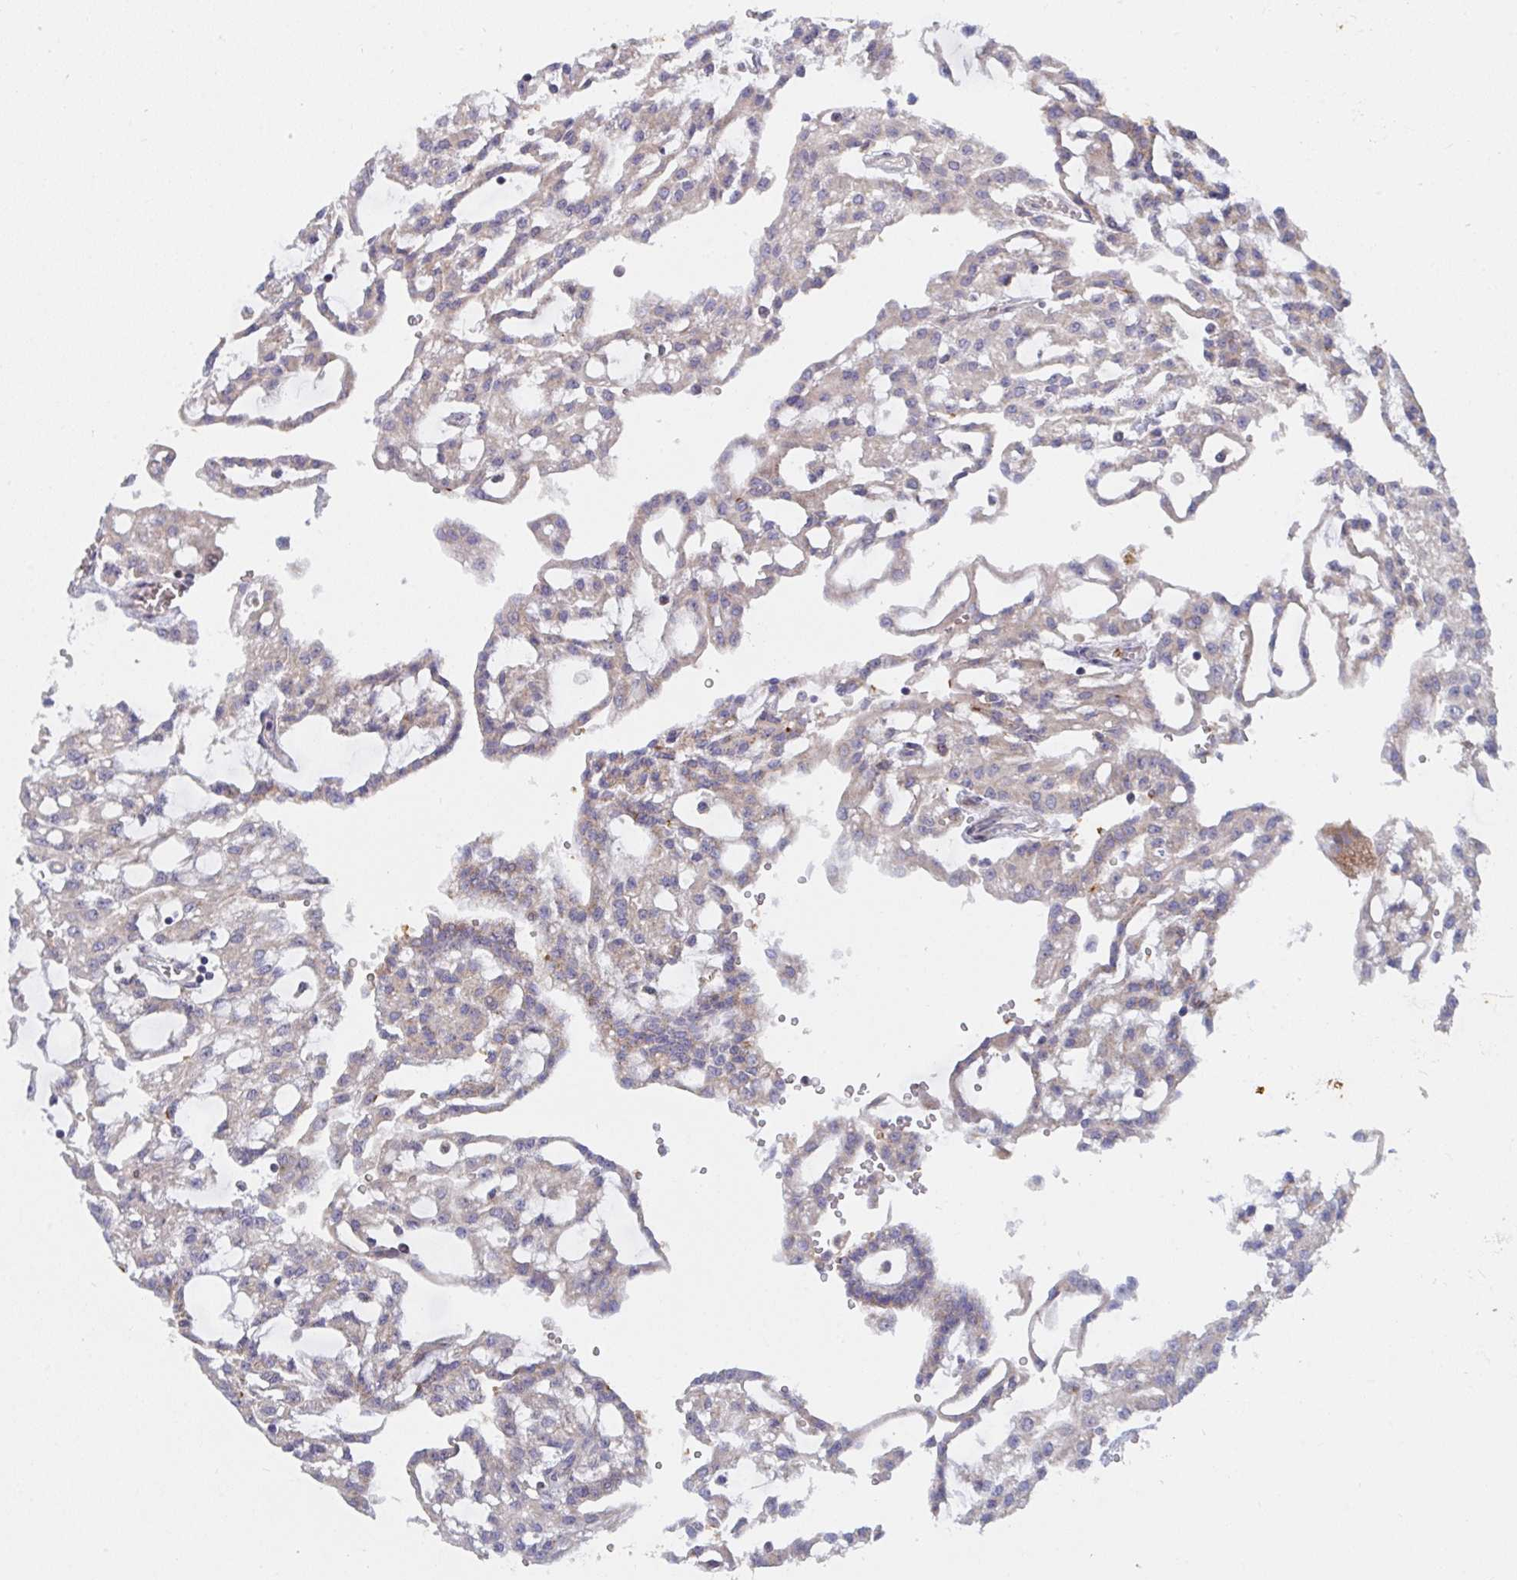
{"staining": {"intensity": "weak", "quantity": "<25%", "location": "cytoplasmic/membranous"}, "tissue": "renal cancer", "cell_type": "Tumor cells", "image_type": "cancer", "snomed": [{"axis": "morphology", "description": "Adenocarcinoma, NOS"}, {"axis": "topography", "description": "Kidney"}], "caption": "This is an immunohistochemistry (IHC) photomicrograph of human renal adenocarcinoma. There is no expression in tumor cells.", "gene": "TNFSF4", "patient": {"sex": "male", "age": 63}}